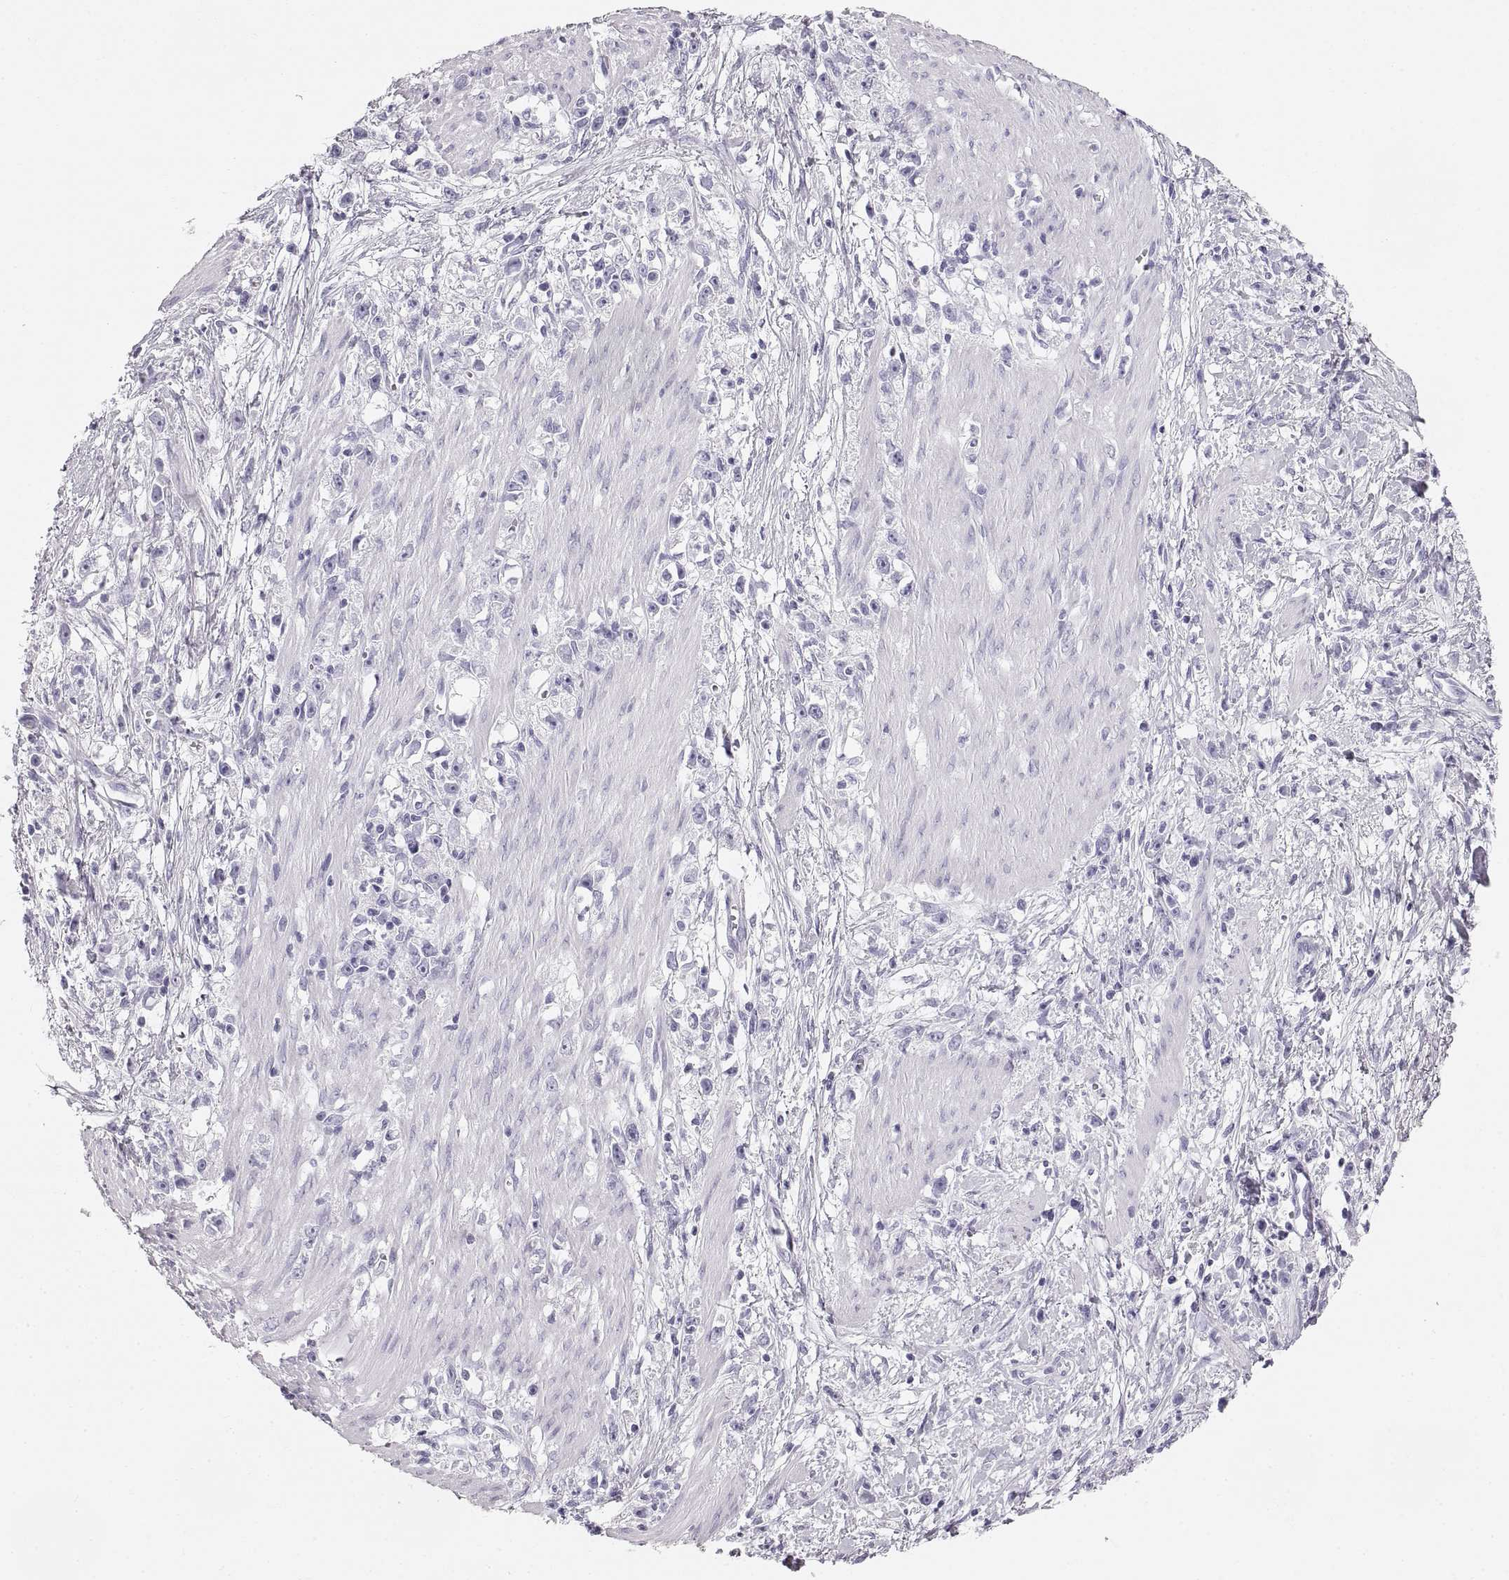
{"staining": {"intensity": "negative", "quantity": "none", "location": "none"}, "tissue": "stomach cancer", "cell_type": "Tumor cells", "image_type": "cancer", "snomed": [{"axis": "morphology", "description": "Adenocarcinoma, NOS"}, {"axis": "topography", "description": "Stomach"}], "caption": "DAB immunohistochemical staining of stomach cancer (adenocarcinoma) shows no significant positivity in tumor cells. Brightfield microscopy of immunohistochemistry (IHC) stained with DAB (brown) and hematoxylin (blue), captured at high magnification.", "gene": "CRYAA", "patient": {"sex": "female", "age": 59}}